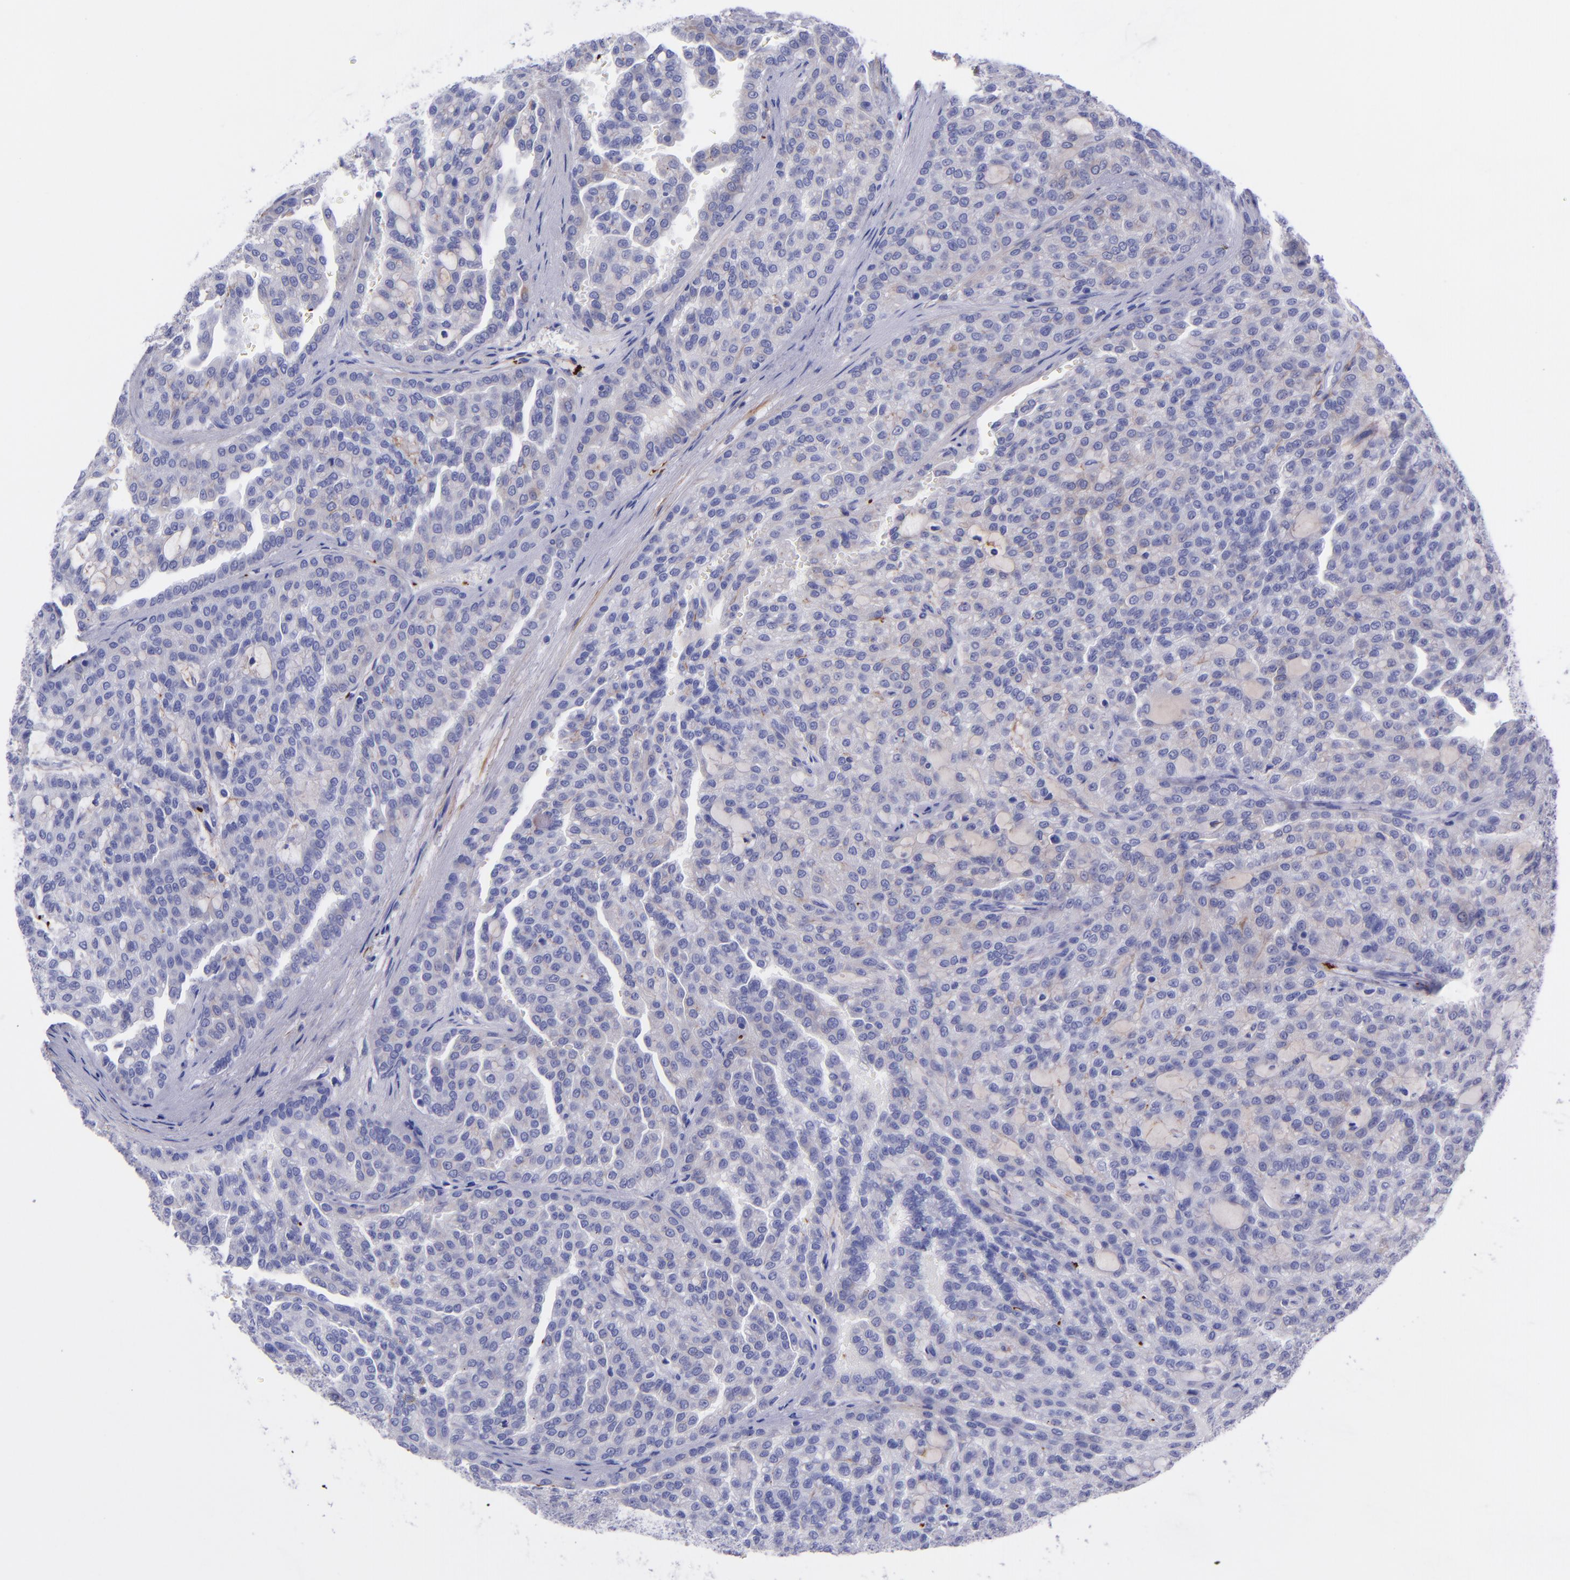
{"staining": {"intensity": "negative", "quantity": "none", "location": "none"}, "tissue": "renal cancer", "cell_type": "Tumor cells", "image_type": "cancer", "snomed": [{"axis": "morphology", "description": "Adenocarcinoma, NOS"}, {"axis": "topography", "description": "Kidney"}], "caption": "The micrograph reveals no significant staining in tumor cells of renal cancer.", "gene": "EFCAB13", "patient": {"sex": "male", "age": 63}}